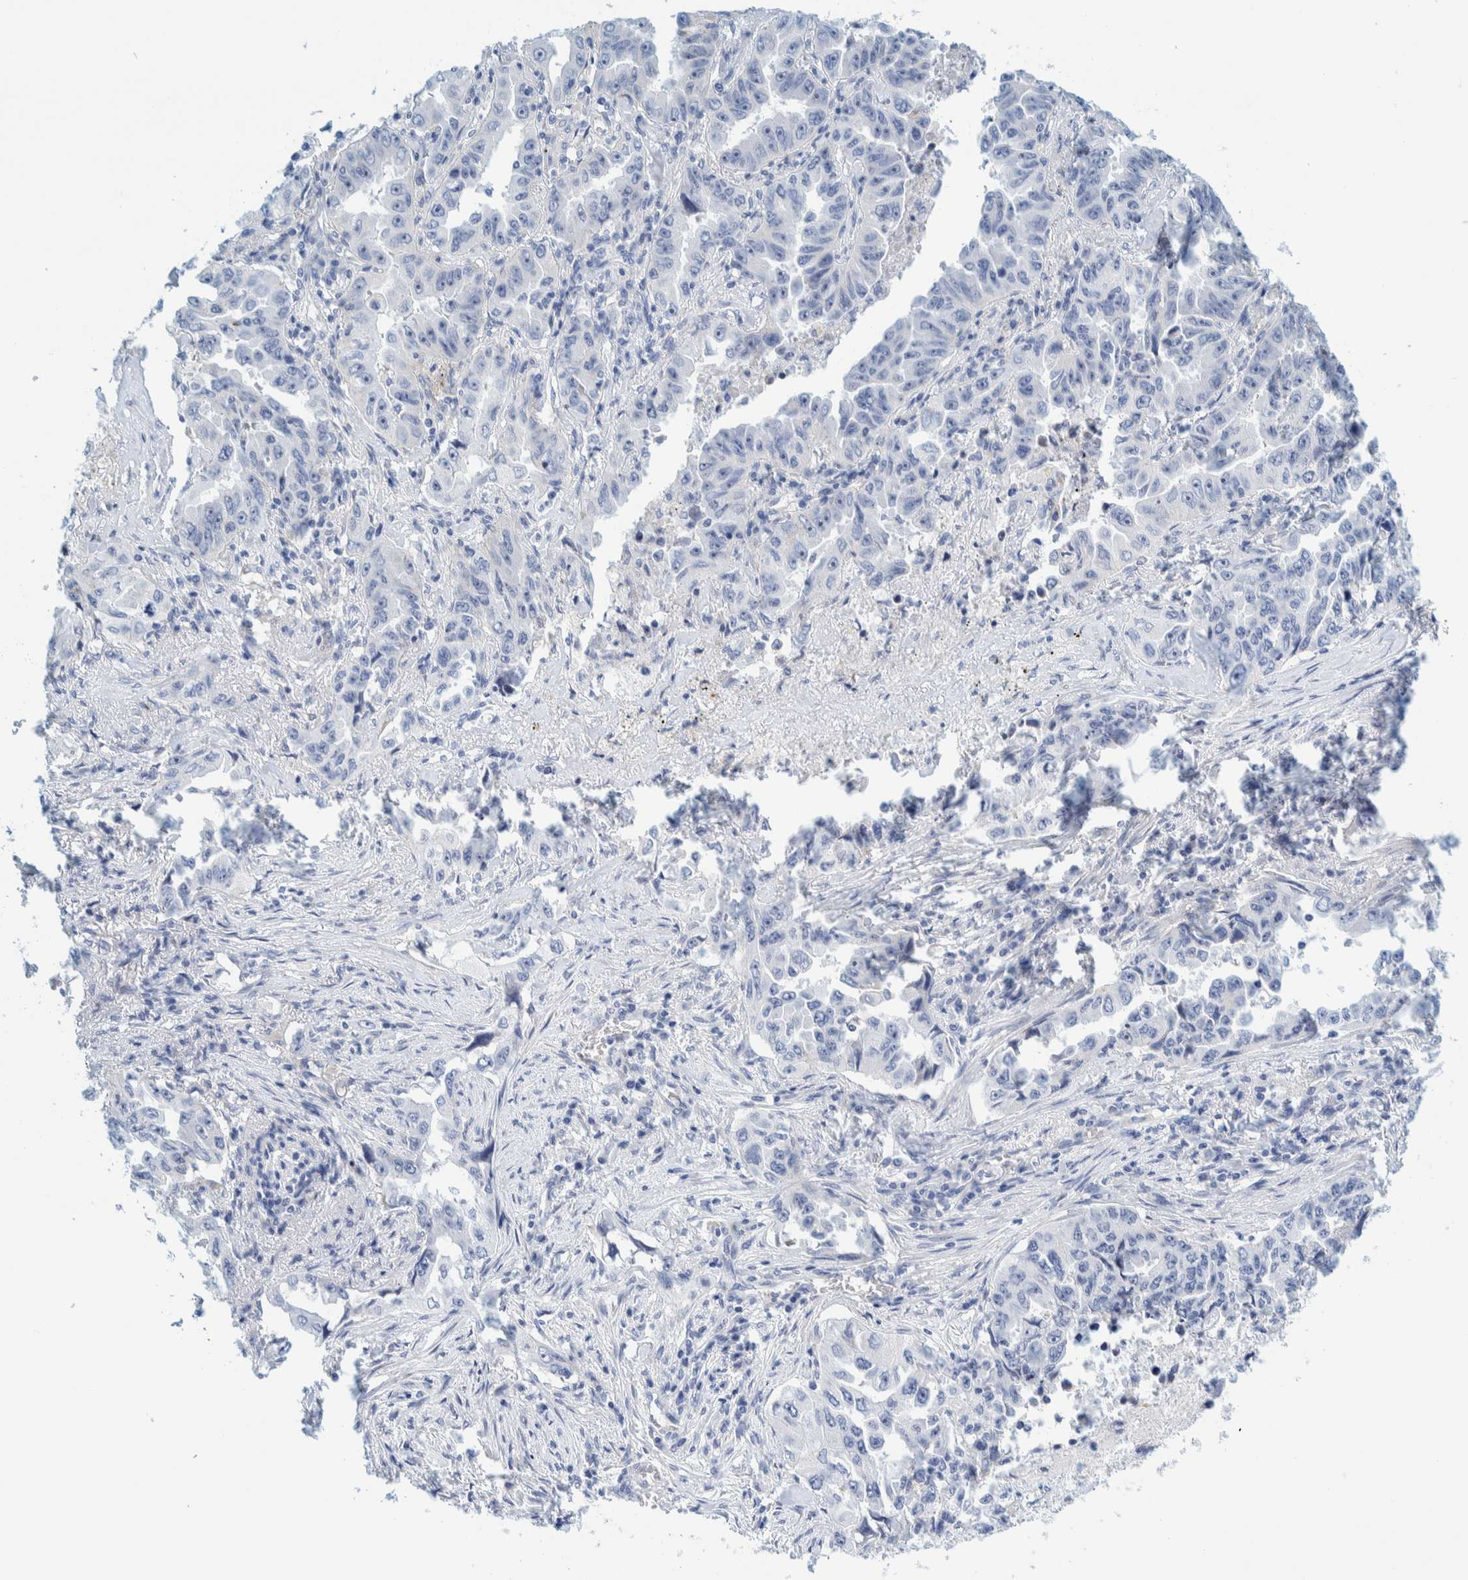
{"staining": {"intensity": "negative", "quantity": "none", "location": "none"}, "tissue": "lung cancer", "cell_type": "Tumor cells", "image_type": "cancer", "snomed": [{"axis": "morphology", "description": "Adenocarcinoma, NOS"}, {"axis": "topography", "description": "Lung"}], "caption": "The image shows no staining of tumor cells in lung adenocarcinoma.", "gene": "MOG", "patient": {"sex": "female", "age": 51}}